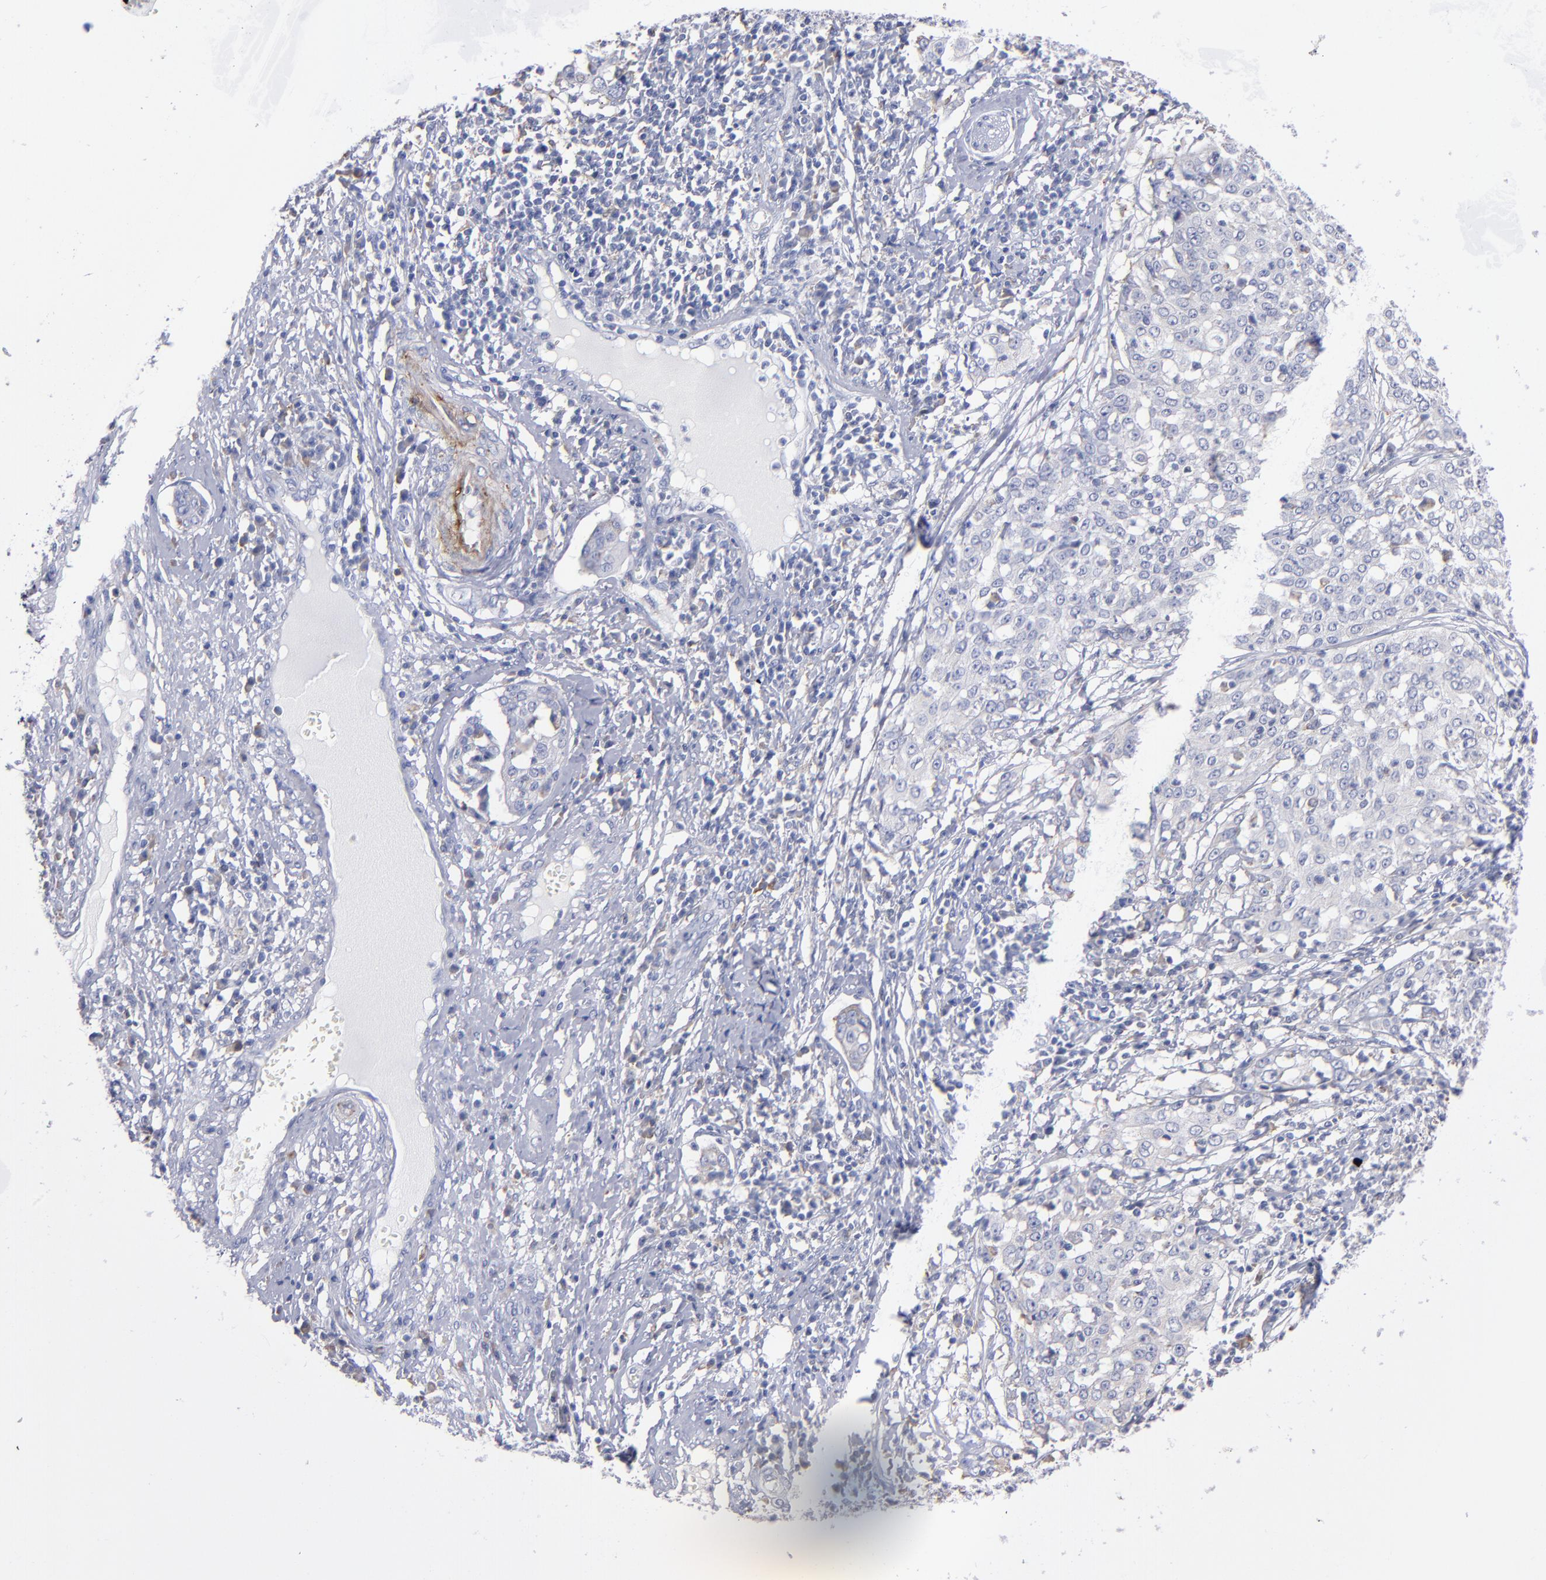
{"staining": {"intensity": "negative", "quantity": "none", "location": "none"}, "tissue": "cervical cancer", "cell_type": "Tumor cells", "image_type": "cancer", "snomed": [{"axis": "morphology", "description": "Squamous cell carcinoma, NOS"}, {"axis": "topography", "description": "Cervix"}], "caption": "There is no significant positivity in tumor cells of squamous cell carcinoma (cervical). (IHC, brightfield microscopy, high magnification).", "gene": "MFGE8", "patient": {"sex": "female", "age": 39}}